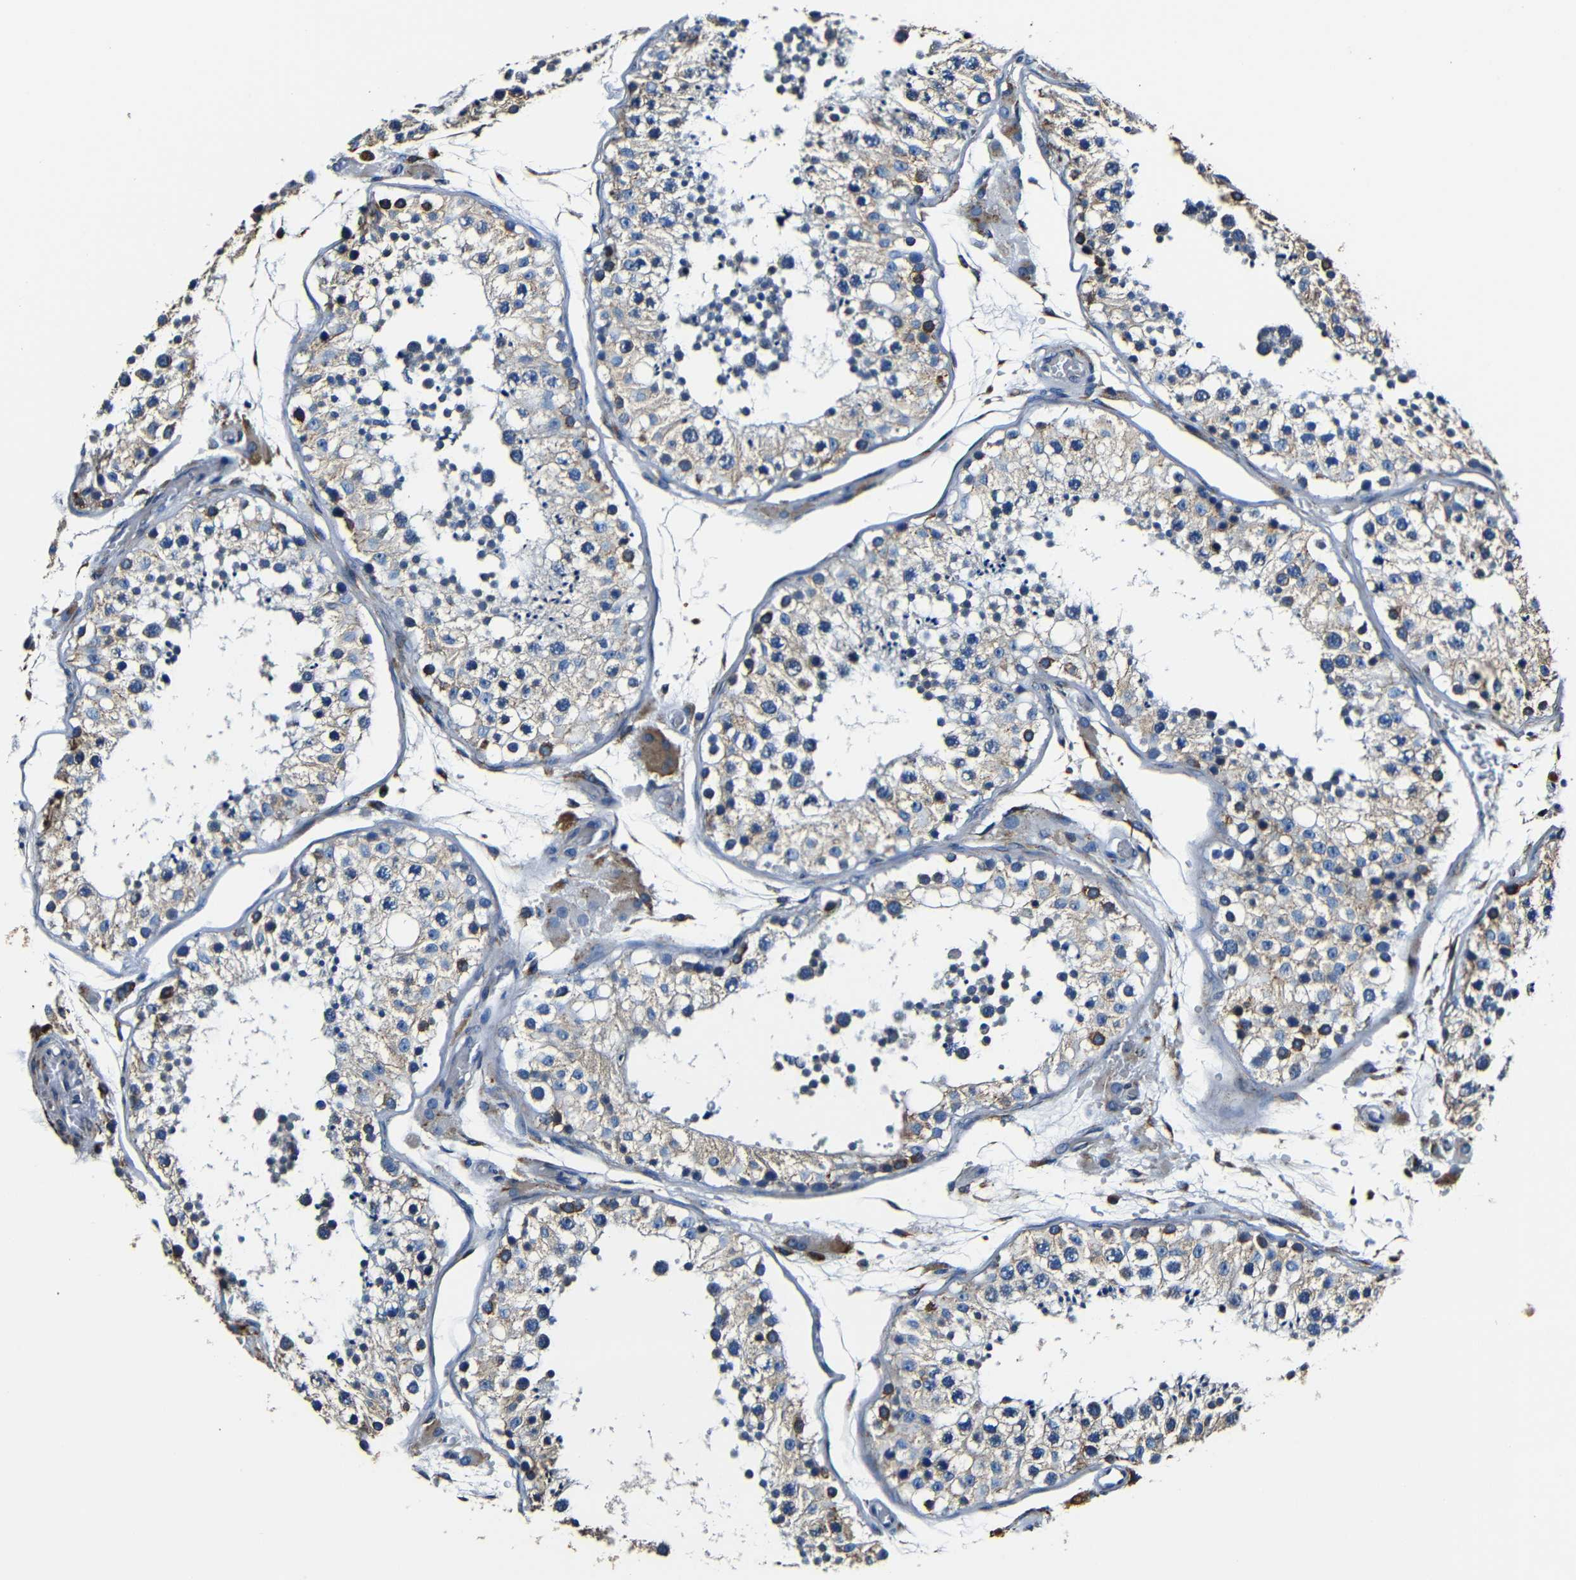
{"staining": {"intensity": "moderate", "quantity": "<25%", "location": "cytoplasmic/membranous"}, "tissue": "testis", "cell_type": "Cells in seminiferous ducts", "image_type": "normal", "snomed": [{"axis": "morphology", "description": "Normal tissue, NOS"}, {"axis": "topography", "description": "Testis"}, {"axis": "topography", "description": "Epididymis"}], "caption": "Testis stained with immunohistochemistry (IHC) demonstrates moderate cytoplasmic/membranous positivity in approximately <25% of cells in seminiferous ducts.", "gene": "RRBP1", "patient": {"sex": "male", "age": 26}}